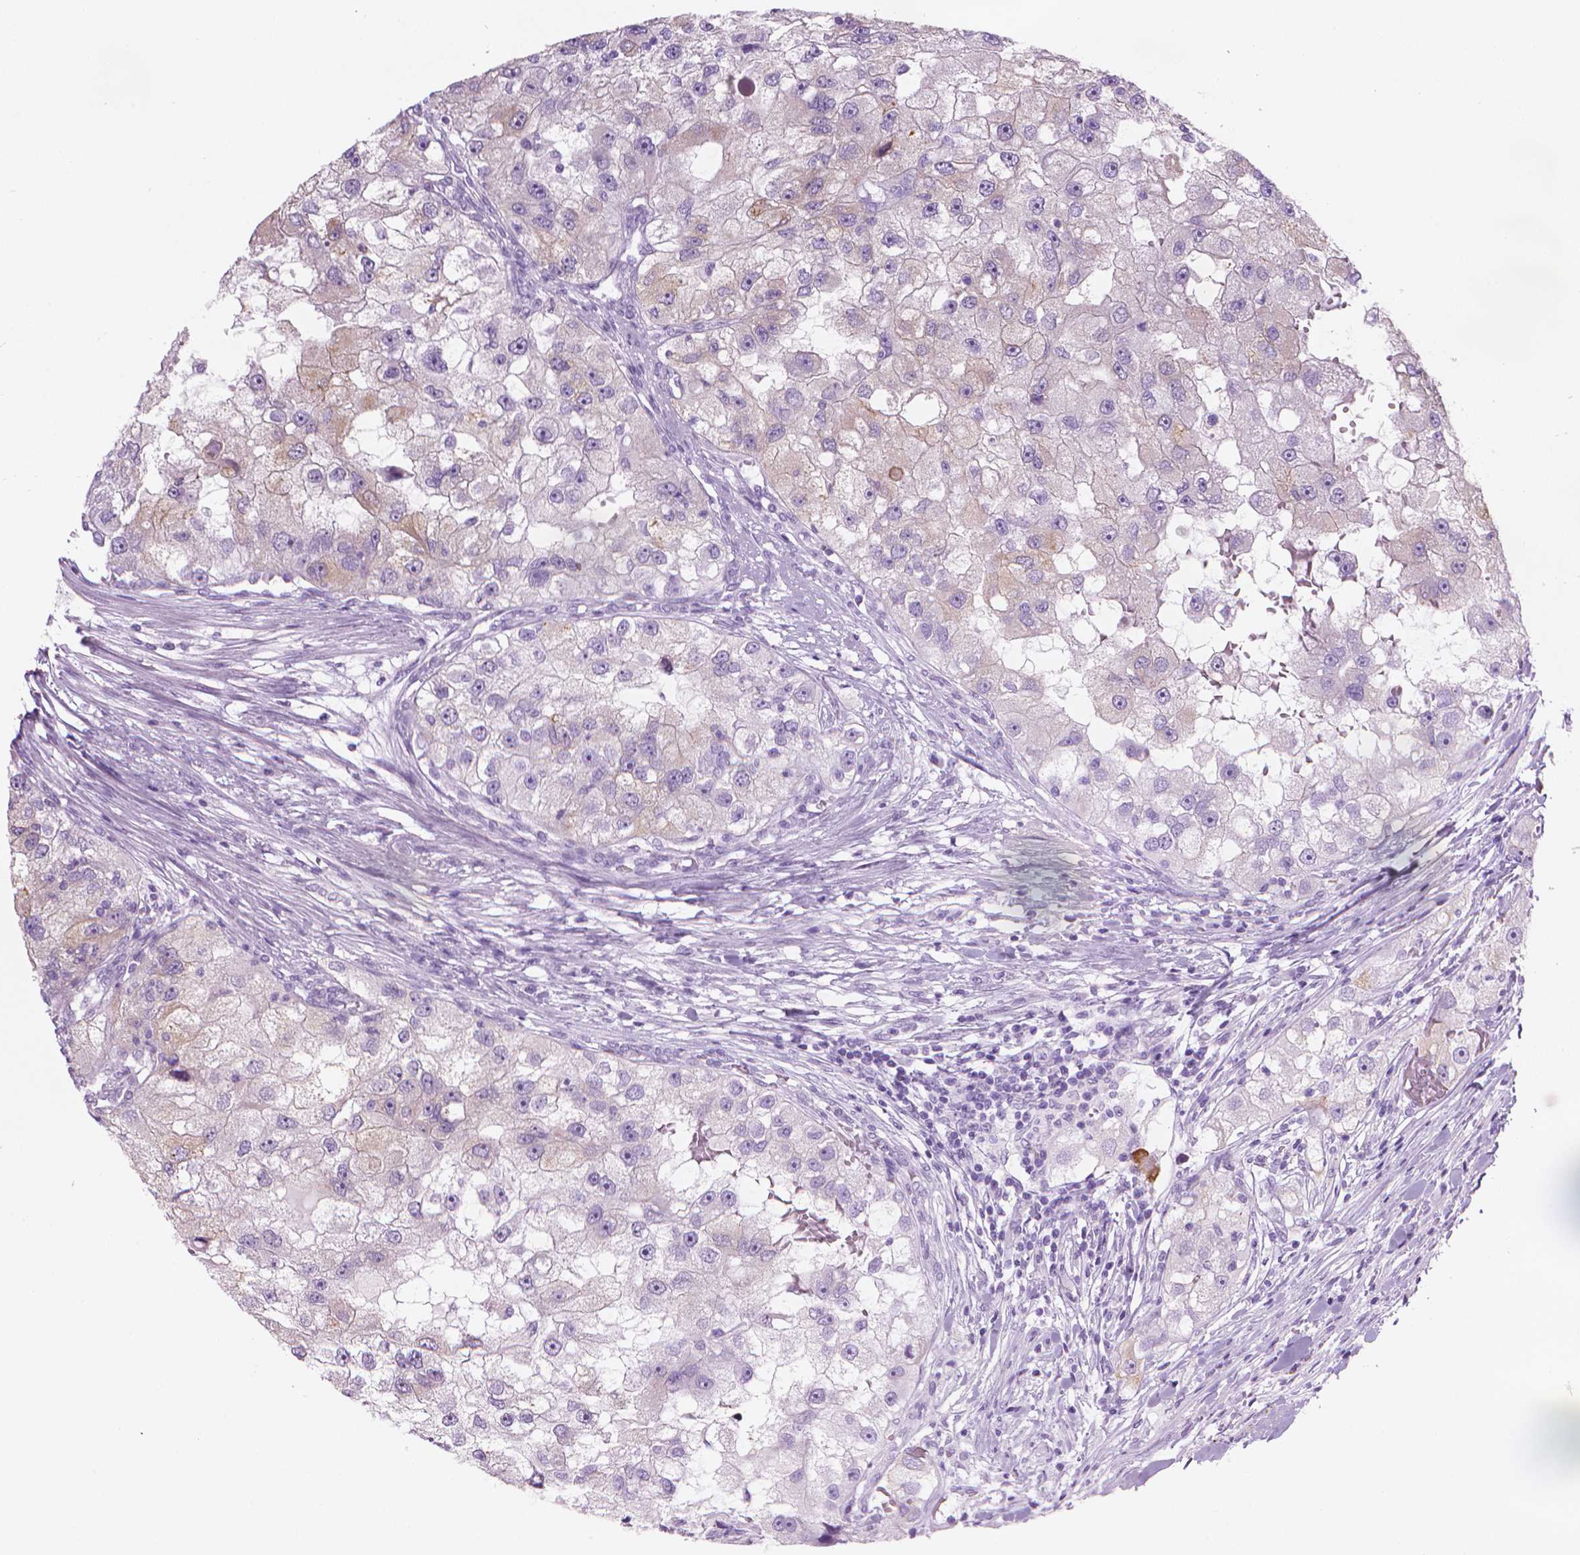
{"staining": {"intensity": "negative", "quantity": "none", "location": "none"}, "tissue": "renal cancer", "cell_type": "Tumor cells", "image_type": "cancer", "snomed": [{"axis": "morphology", "description": "Adenocarcinoma, NOS"}, {"axis": "topography", "description": "Kidney"}], "caption": "Image shows no protein expression in tumor cells of renal cancer (adenocarcinoma) tissue.", "gene": "TTC29", "patient": {"sex": "male", "age": 63}}